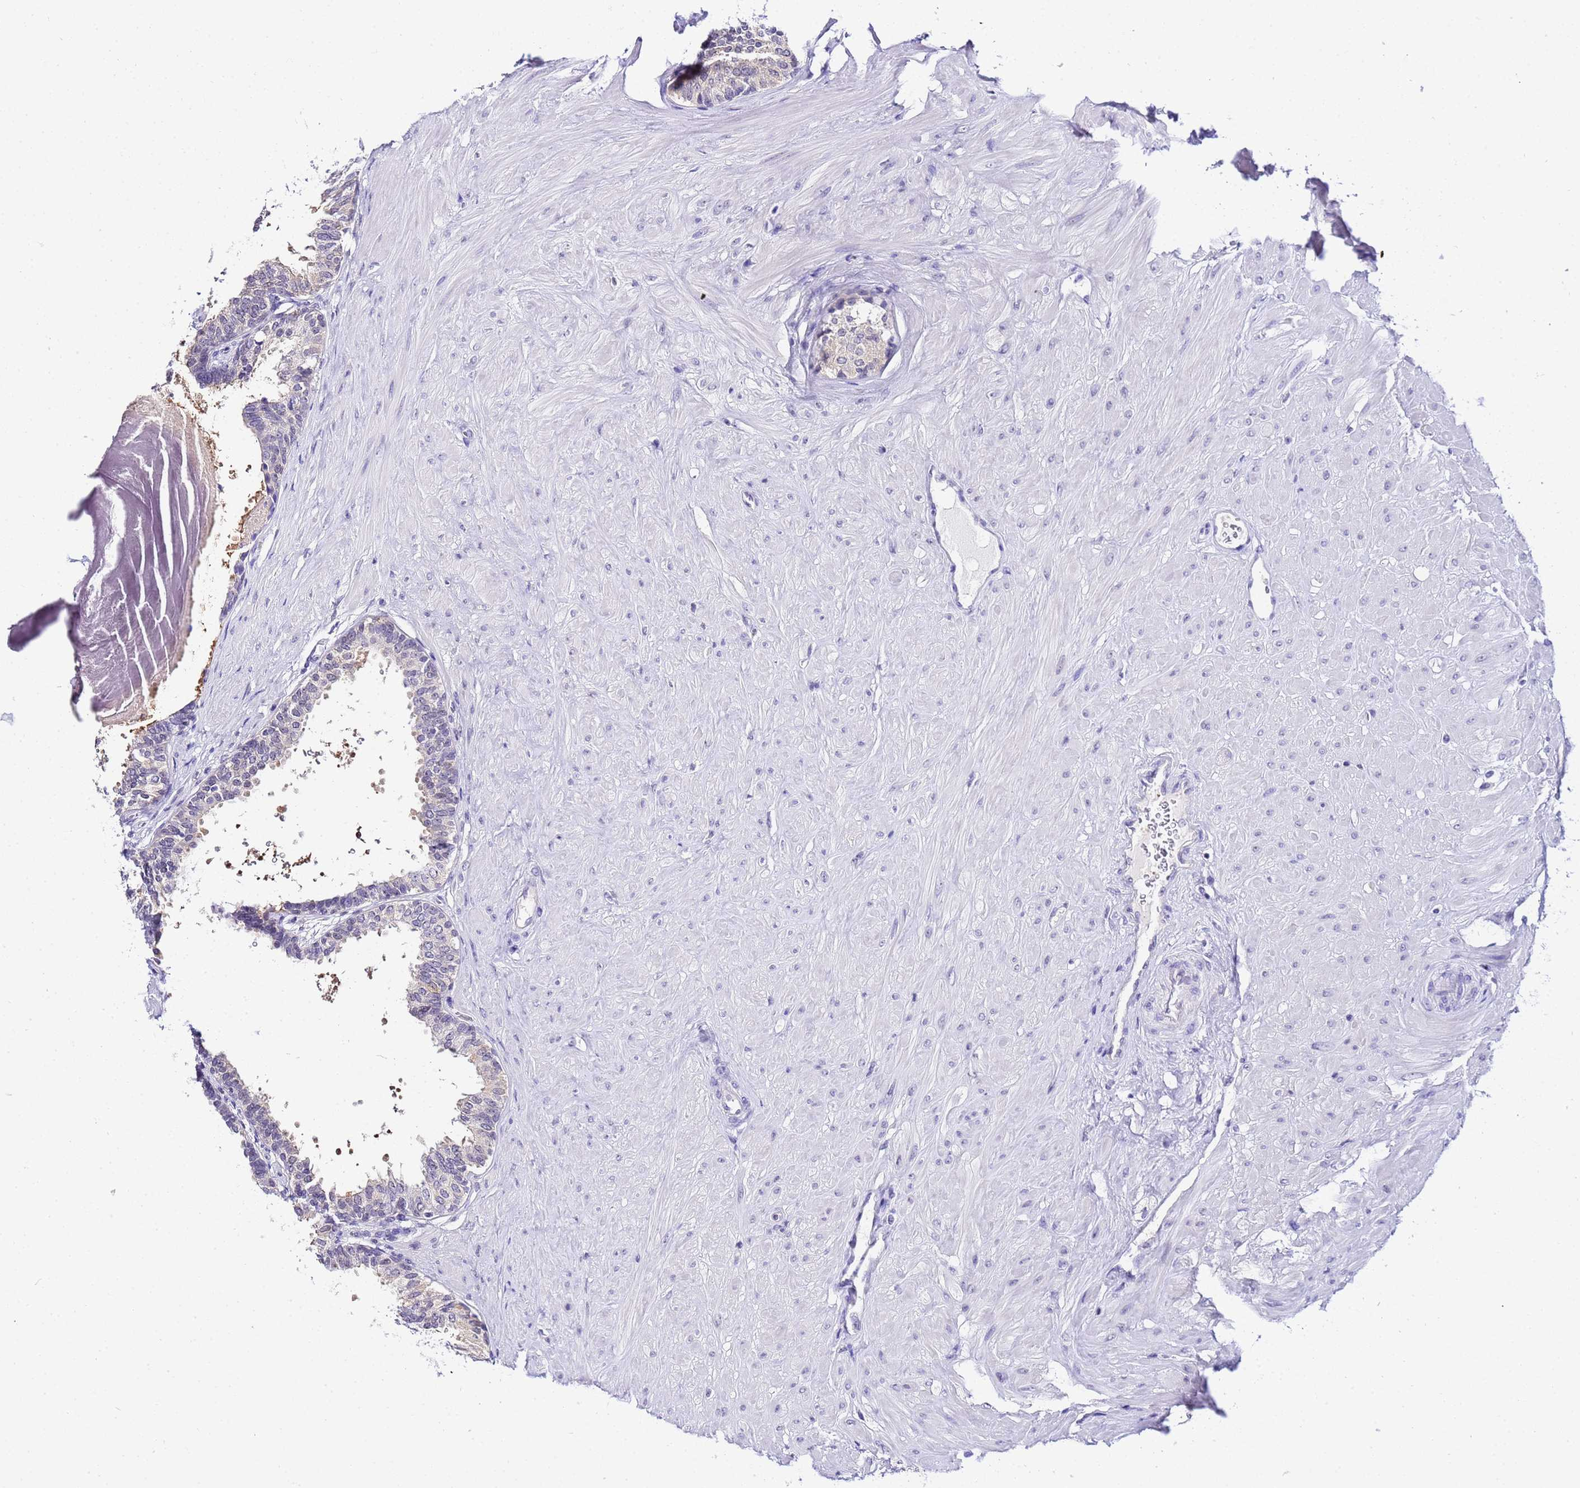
{"staining": {"intensity": "weak", "quantity": "<25%", "location": "cytoplasmic/membranous"}, "tissue": "prostate", "cell_type": "Glandular cells", "image_type": "normal", "snomed": [{"axis": "morphology", "description": "Normal tissue, NOS"}, {"axis": "topography", "description": "Prostate"}], "caption": "An IHC micrograph of benign prostate is shown. There is no staining in glandular cells of prostate.", "gene": "ACTL6B", "patient": {"sex": "male", "age": 48}}